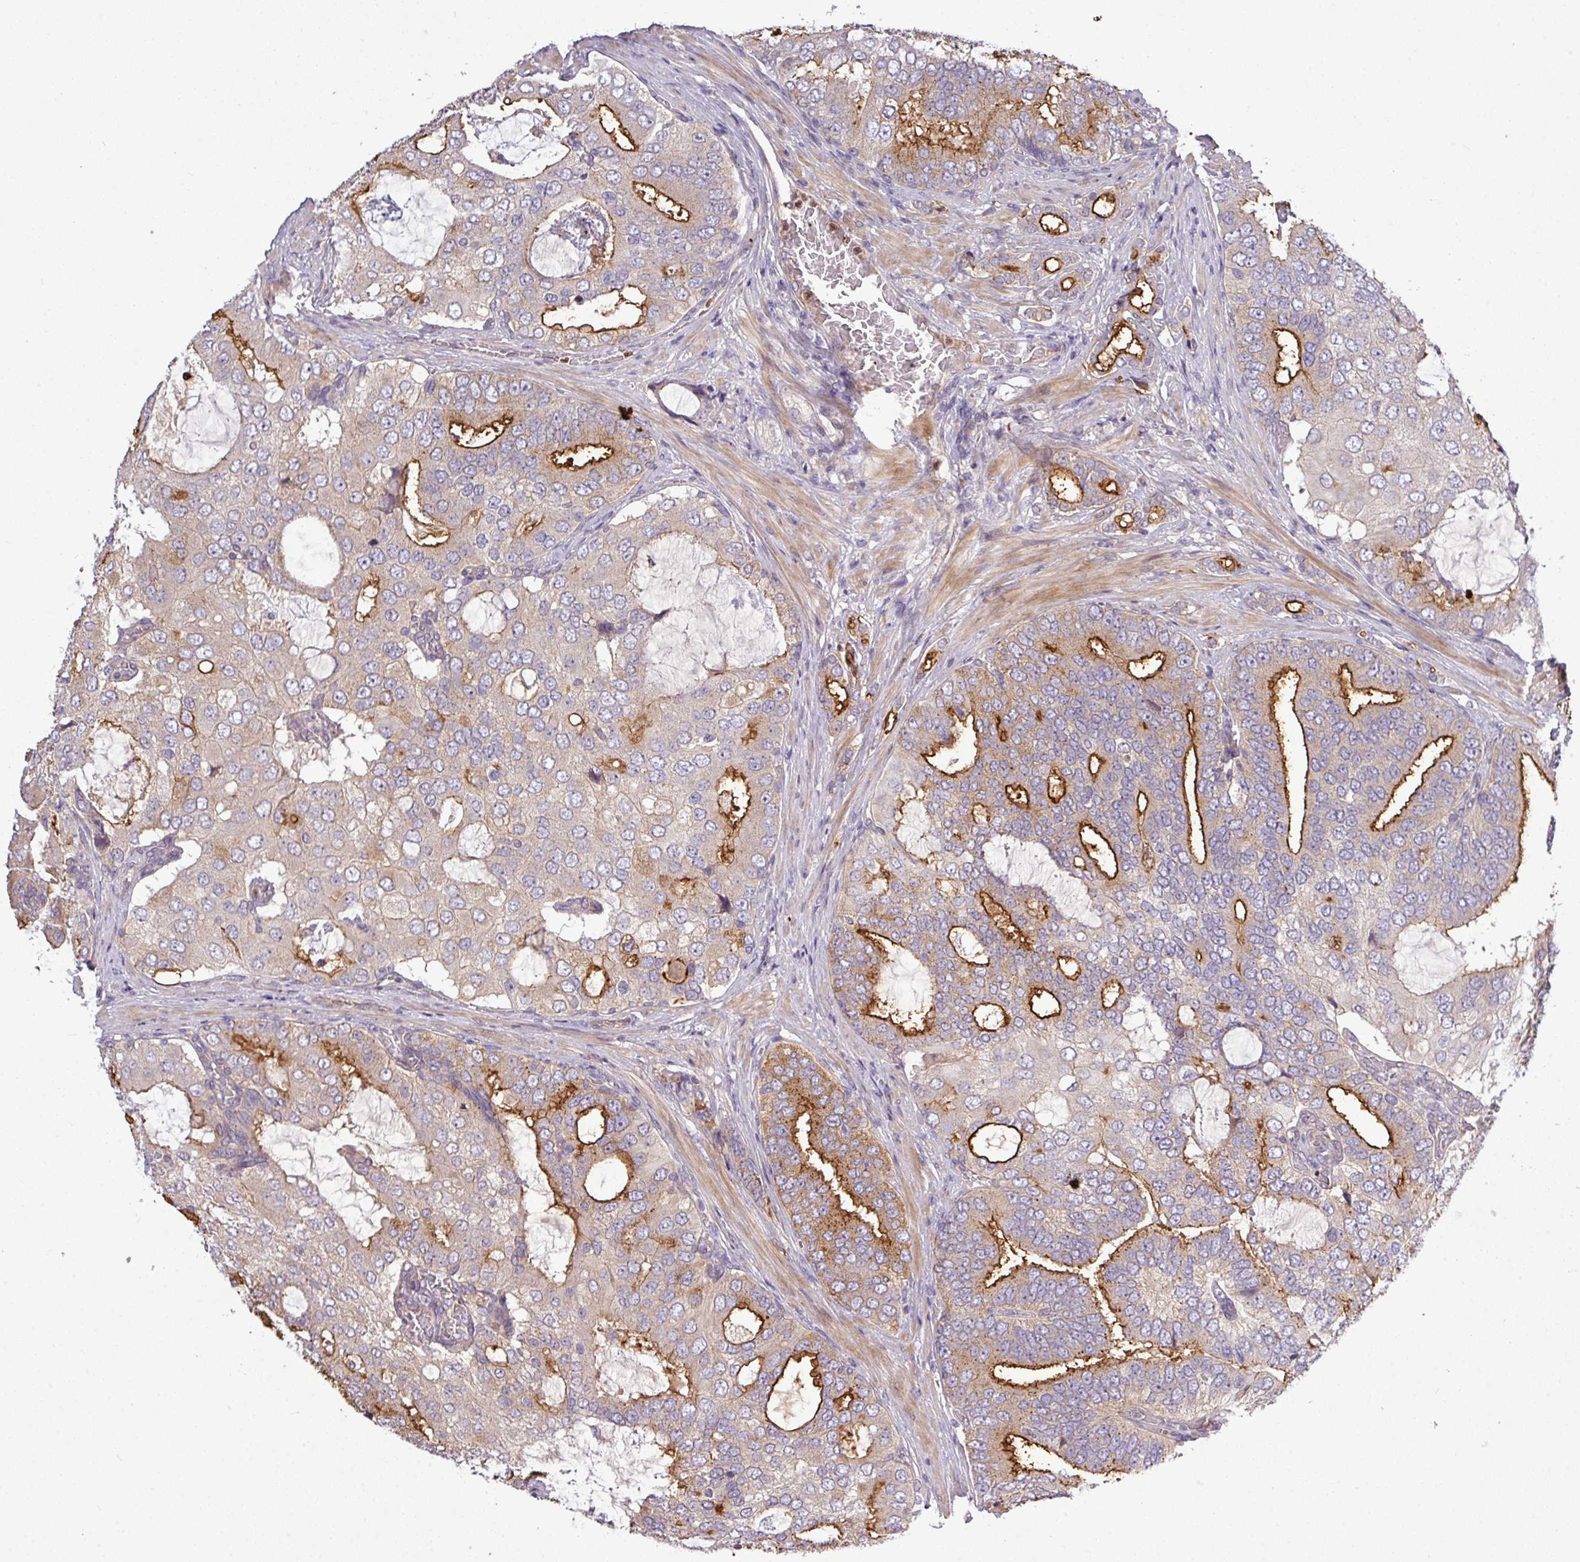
{"staining": {"intensity": "strong", "quantity": "25%-75%", "location": "cytoplasmic/membranous"}, "tissue": "prostate cancer", "cell_type": "Tumor cells", "image_type": "cancer", "snomed": [{"axis": "morphology", "description": "Adenocarcinoma, High grade"}, {"axis": "topography", "description": "Prostate"}], "caption": "Immunohistochemical staining of adenocarcinoma (high-grade) (prostate) exhibits strong cytoplasmic/membranous protein positivity in about 25%-75% of tumor cells.", "gene": "PAPLN", "patient": {"sex": "male", "age": 55}}